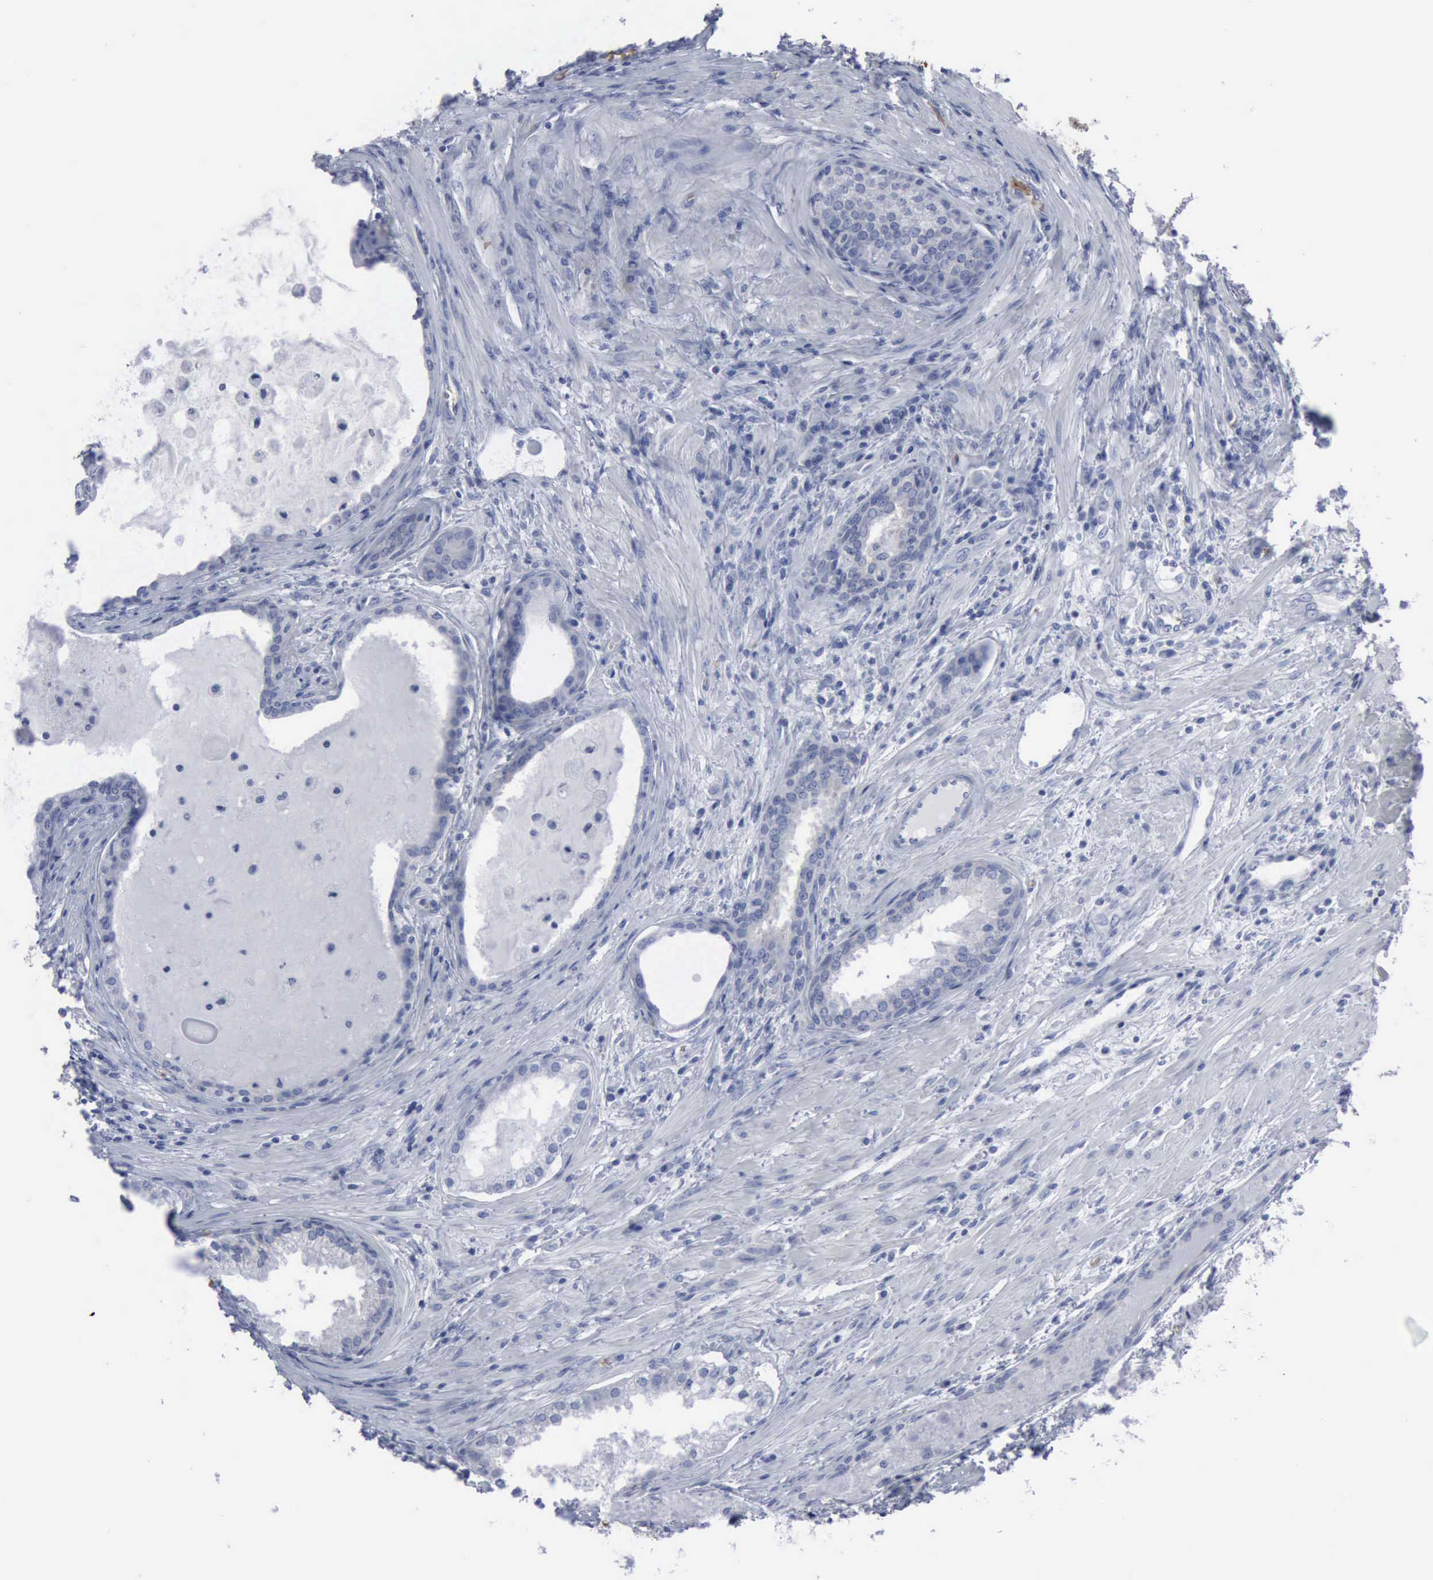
{"staining": {"intensity": "negative", "quantity": "none", "location": "none"}, "tissue": "prostate cancer", "cell_type": "Tumor cells", "image_type": "cancer", "snomed": [{"axis": "morphology", "description": "Adenocarcinoma, Medium grade"}, {"axis": "topography", "description": "Prostate"}], "caption": "DAB immunohistochemical staining of prostate cancer exhibits no significant positivity in tumor cells.", "gene": "TGFB1", "patient": {"sex": "male", "age": 70}}